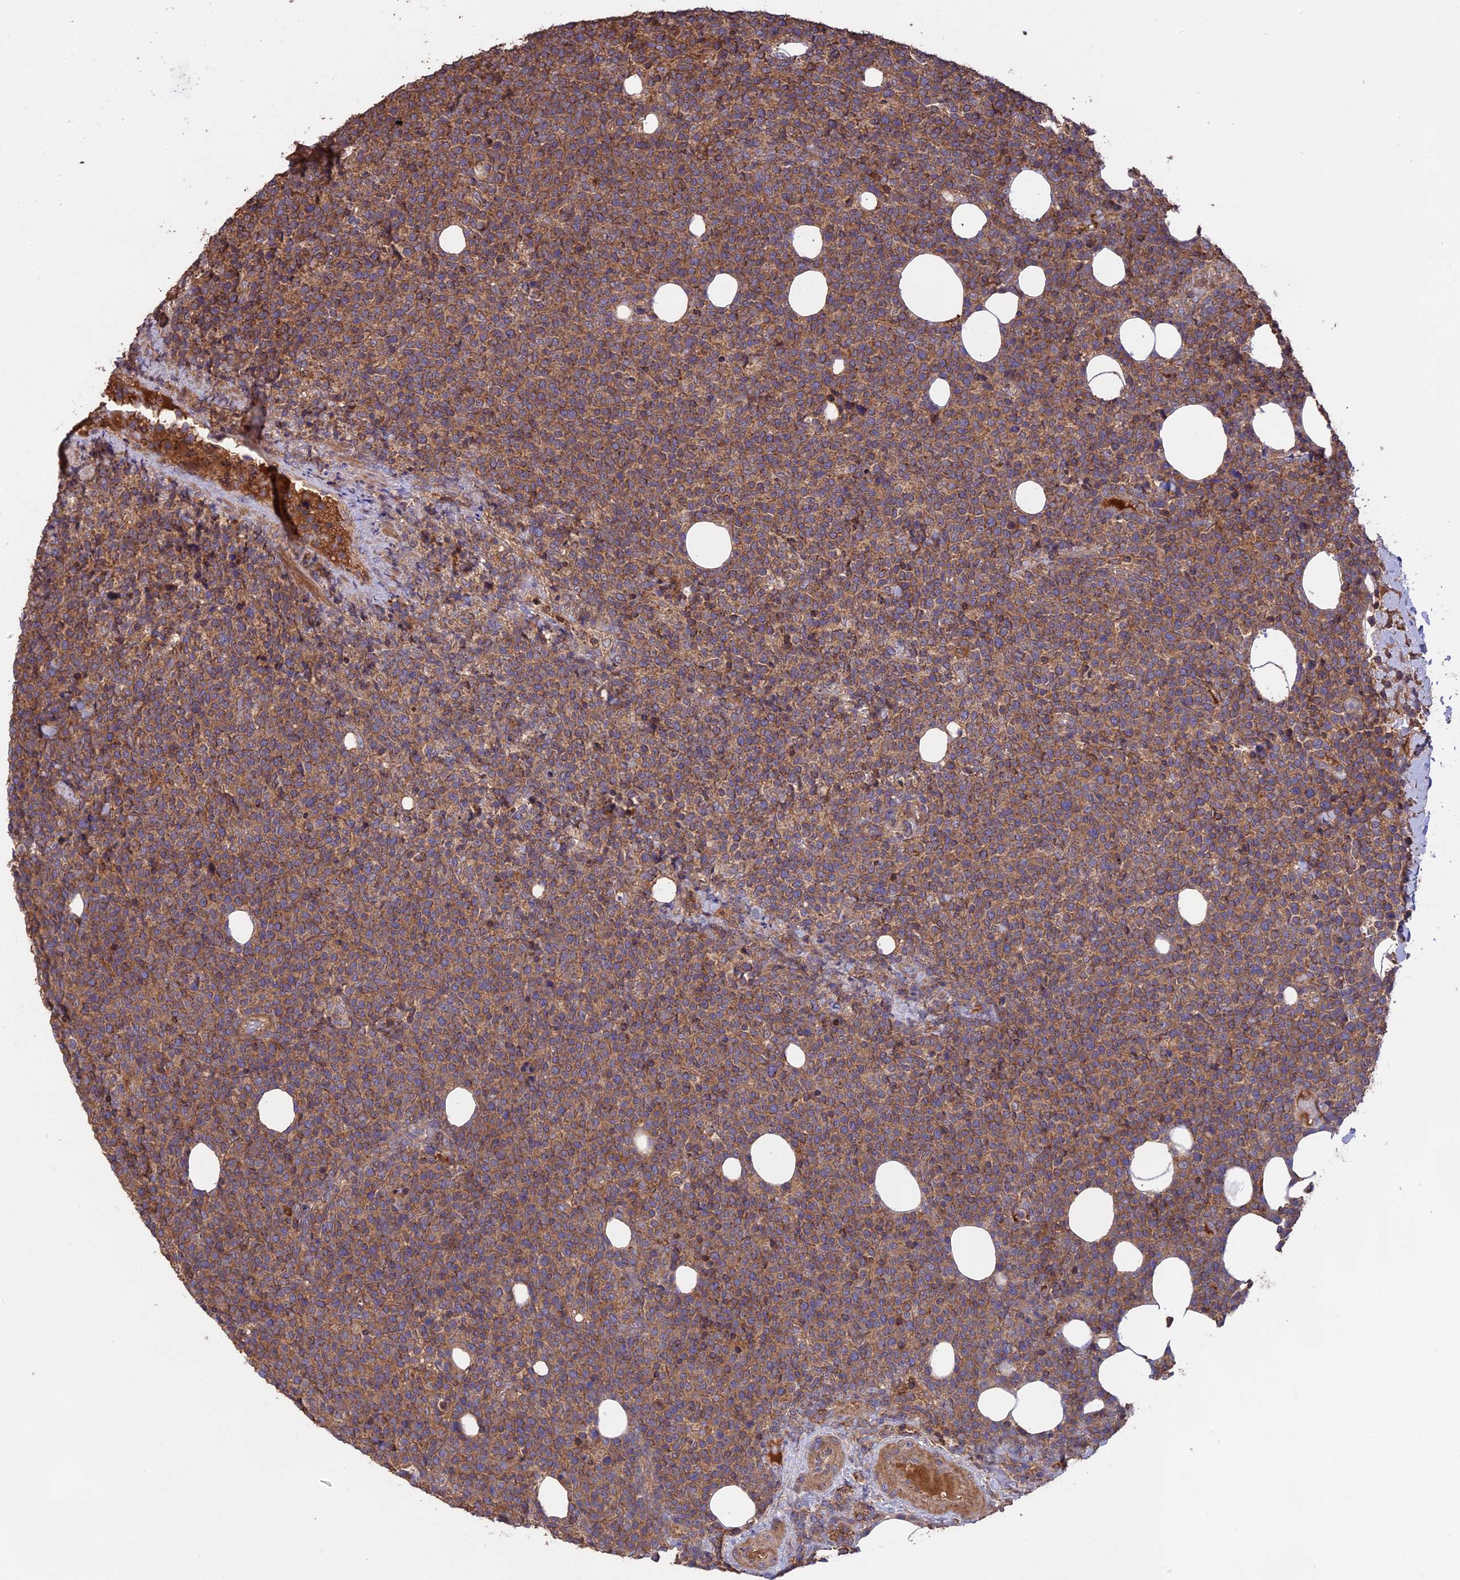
{"staining": {"intensity": "moderate", "quantity": ">75%", "location": "cytoplasmic/membranous"}, "tissue": "lymphoma", "cell_type": "Tumor cells", "image_type": "cancer", "snomed": [{"axis": "morphology", "description": "Malignant lymphoma, non-Hodgkin's type, High grade"}, {"axis": "topography", "description": "Lymph node"}], "caption": "Malignant lymphoma, non-Hodgkin's type (high-grade) was stained to show a protein in brown. There is medium levels of moderate cytoplasmic/membranous positivity in approximately >75% of tumor cells.", "gene": "NUDT8", "patient": {"sex": "male", "age": 61}}